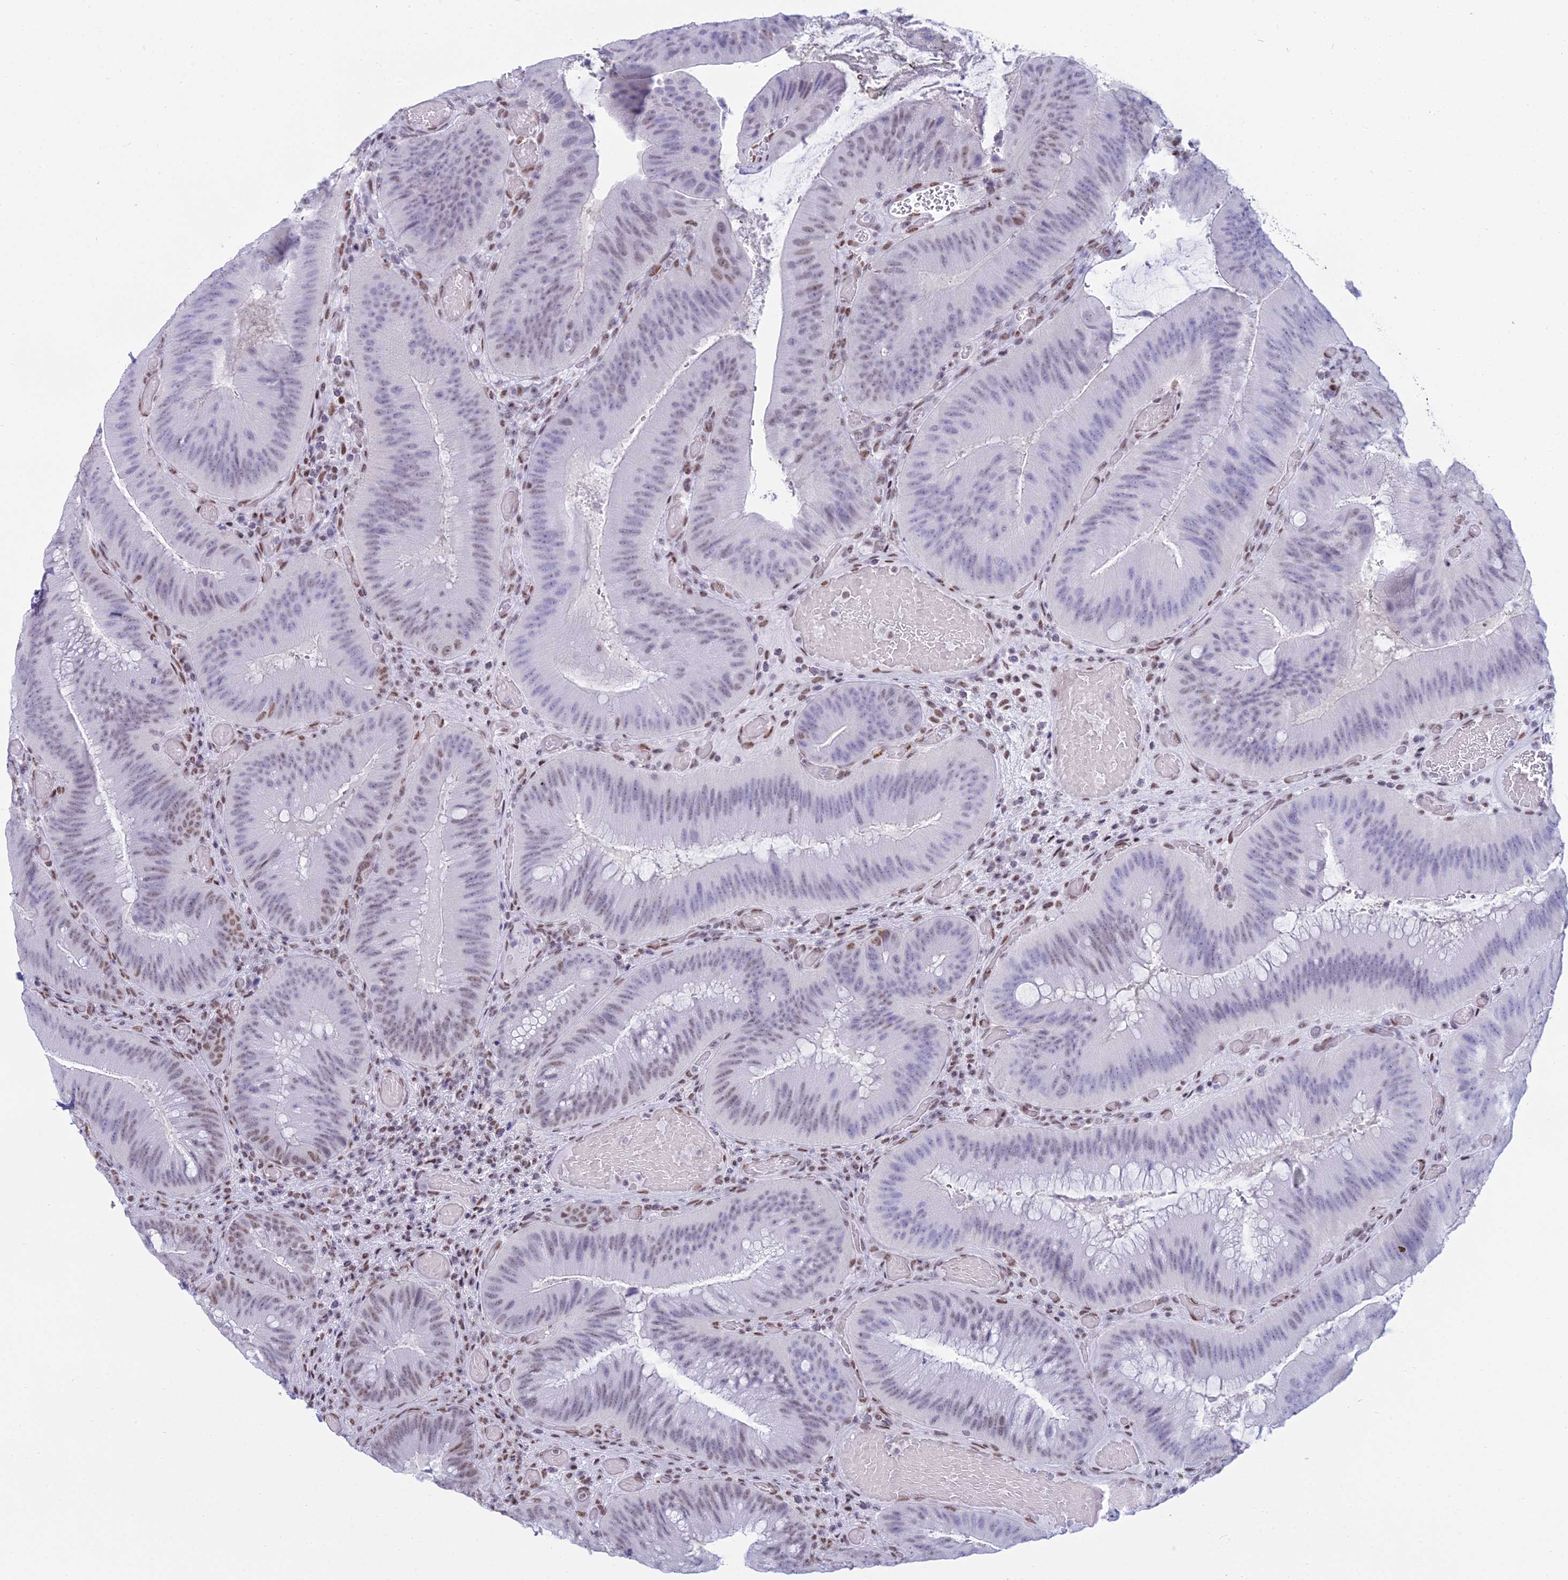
{"staining": {"intensity": "moderate", "quantity": "25%-75%", "location": "nuclear"}, "tissue": "colorectal cancer", "cell_type": "Tumor cells", "image_type": "cancer", "snomed": [{"axis": "morphology", "description": "Adenocarcinoma, NOS"}, {"axis": "topography", "description": "Colon"}], "caption": "A photomicrograph of colorectal cancer stained for a protein reveals moderate nuclear brown staining in tumor cells. The staining is performed using DAB brown chromogen to label protein expression. The nuclei are counter-stained blue using hematoxylin.", "gene": "CDC26", "patient": {"sex": "female", "age": 43}}